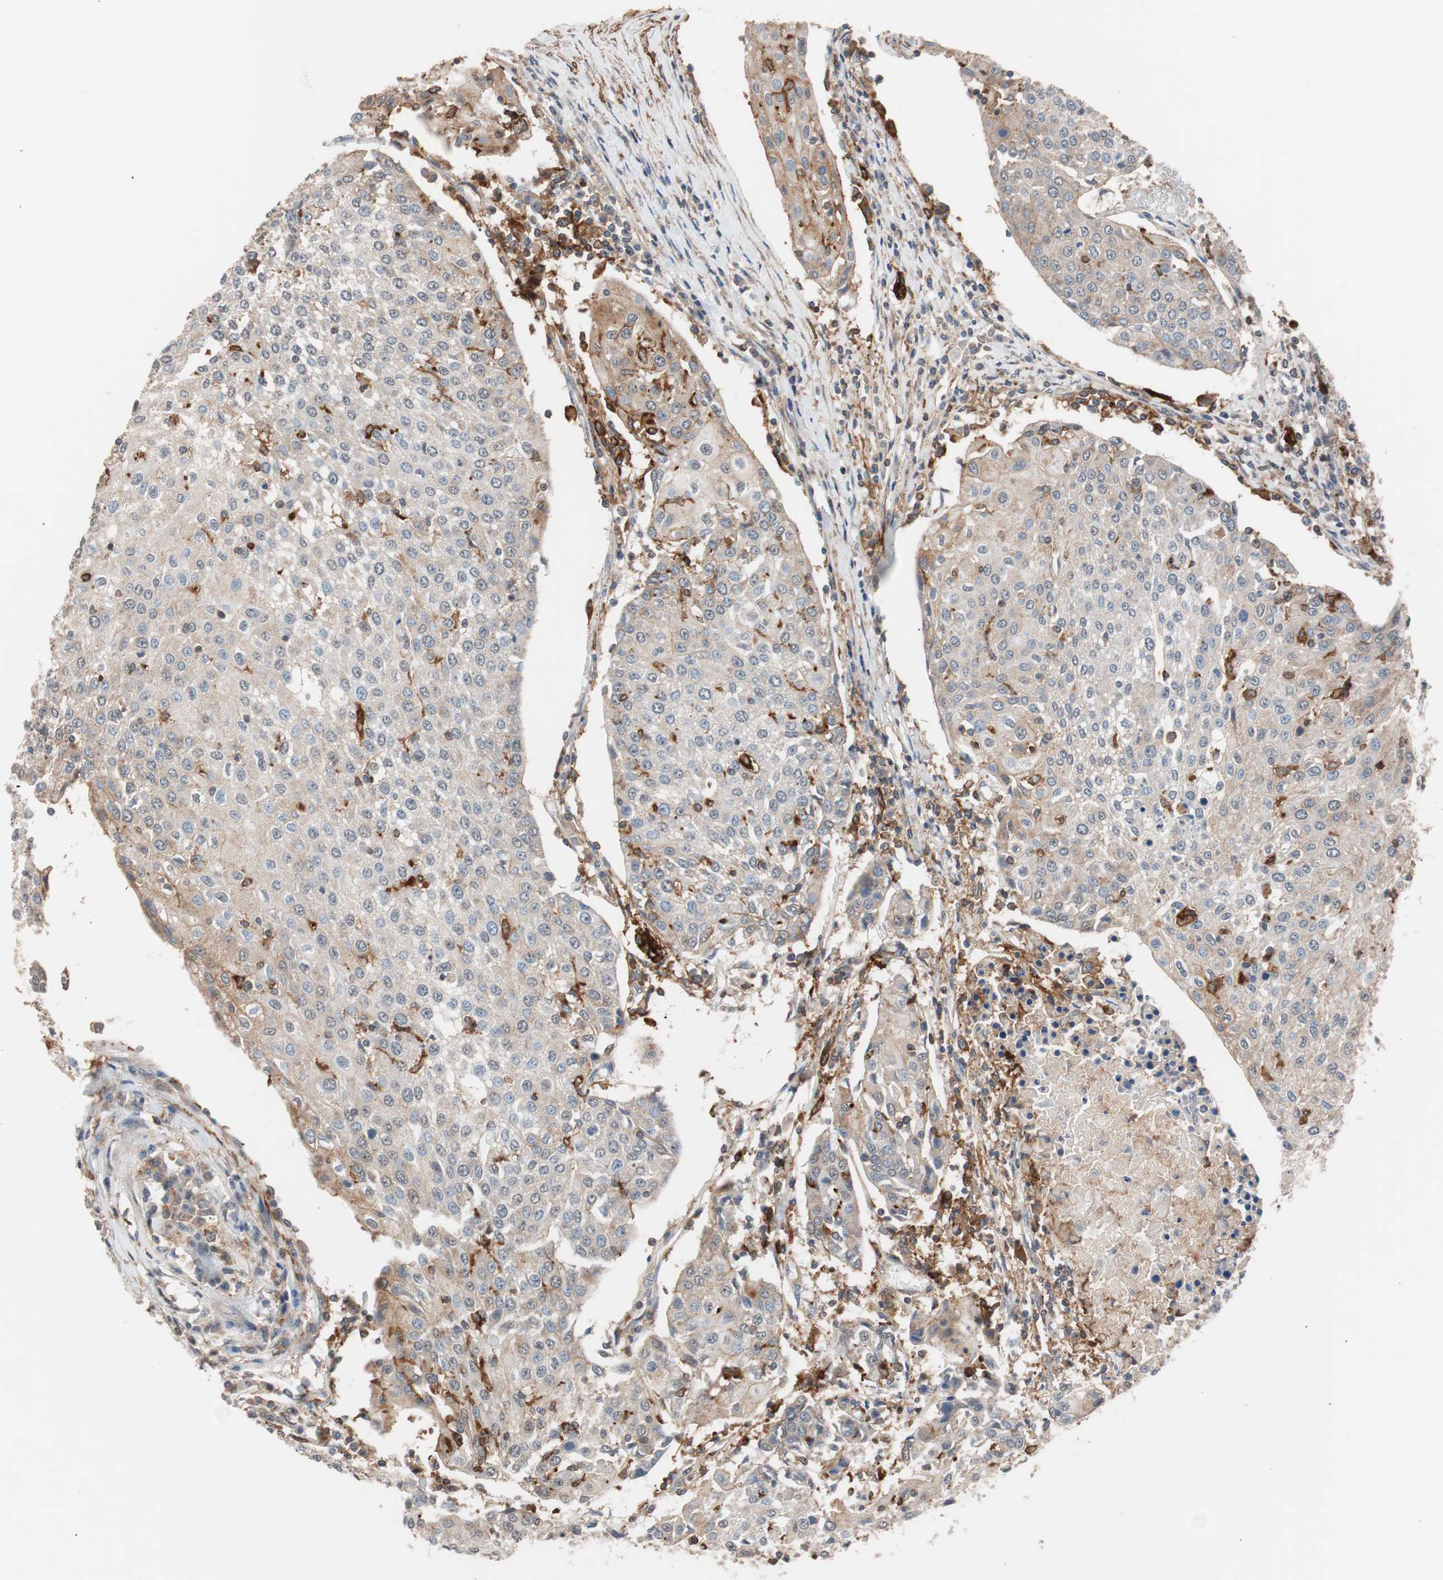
{"staining": {"intensity": "weak", "quantity": "<25%", "location": "cytoplasmic/membranous"}, "tissue": "urothelial cancer", "cell_type": "Tumor cells", "image_type": "cancer", "snomed": [{"axis": "morphology", "description": "Urothelial carcinoma, High grade"}, {"axis": "topography", "description": "Urinary bladder"}], "caption": "This is an immunohistochemistry image of urothelial carcinoma (high-grade). There is no staining in tumor cells.", "gene": "LITAF", "patient": {"sex": "female", "age": 85}}